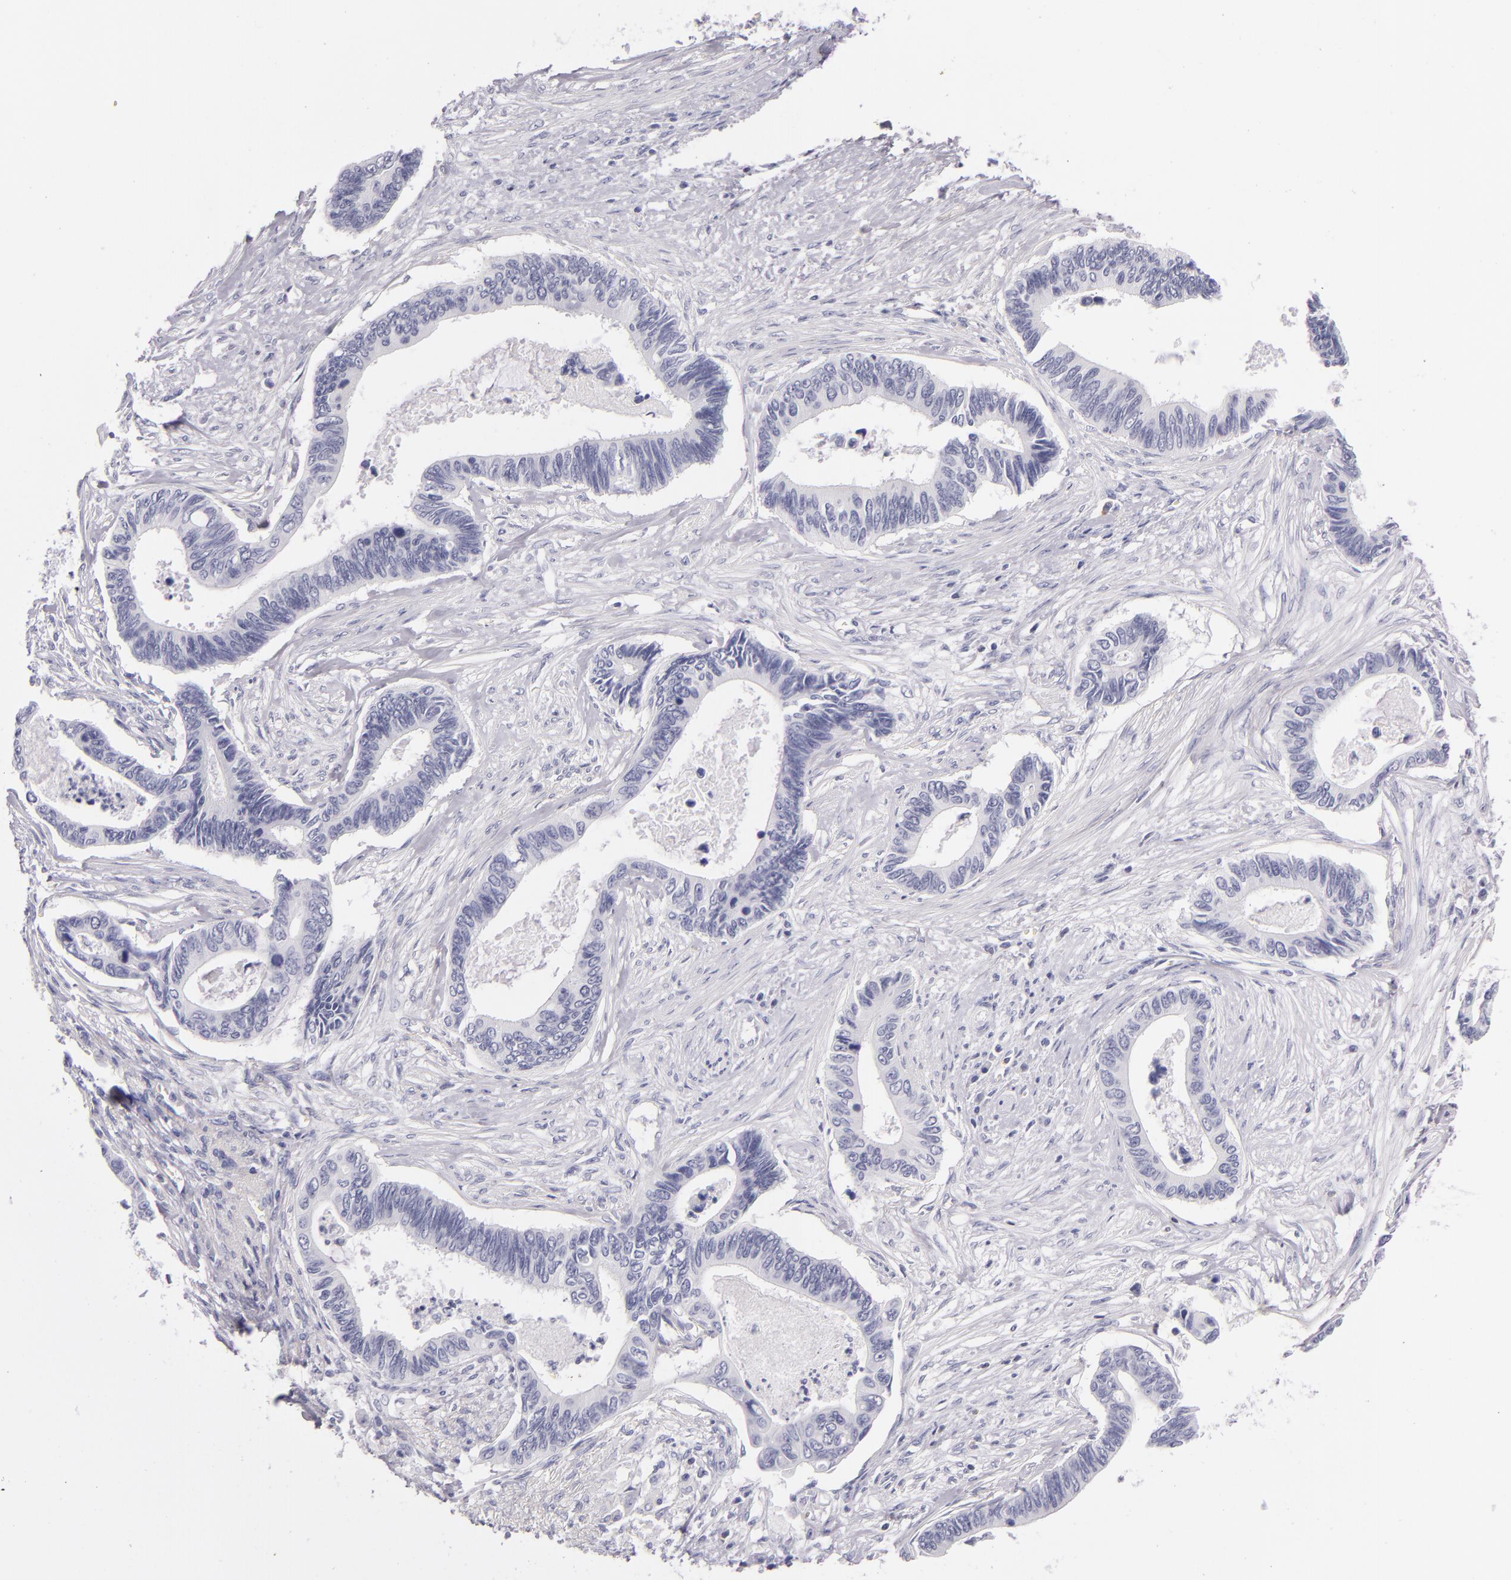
{"staining": {"intensity": "negative", "quantity": "none", "location": "none"}, "tissue": "pancreatic cancer", "cell_type": "Tumor cells", "image_type": "cancer", "snomed": [{"axis": "morphology", "description": "Adenocarcinoma, NOS"}, {"axis": "topography", "description": "Pancreas"}], "caption": "Histopathology image shows no significant protein staining in tumor cells of pancreatic cancer. (Brightfield microscopy of DAB IHC at high magnification).", "gene": "CD48", "patient": {"sex": "female", "age": 70}}